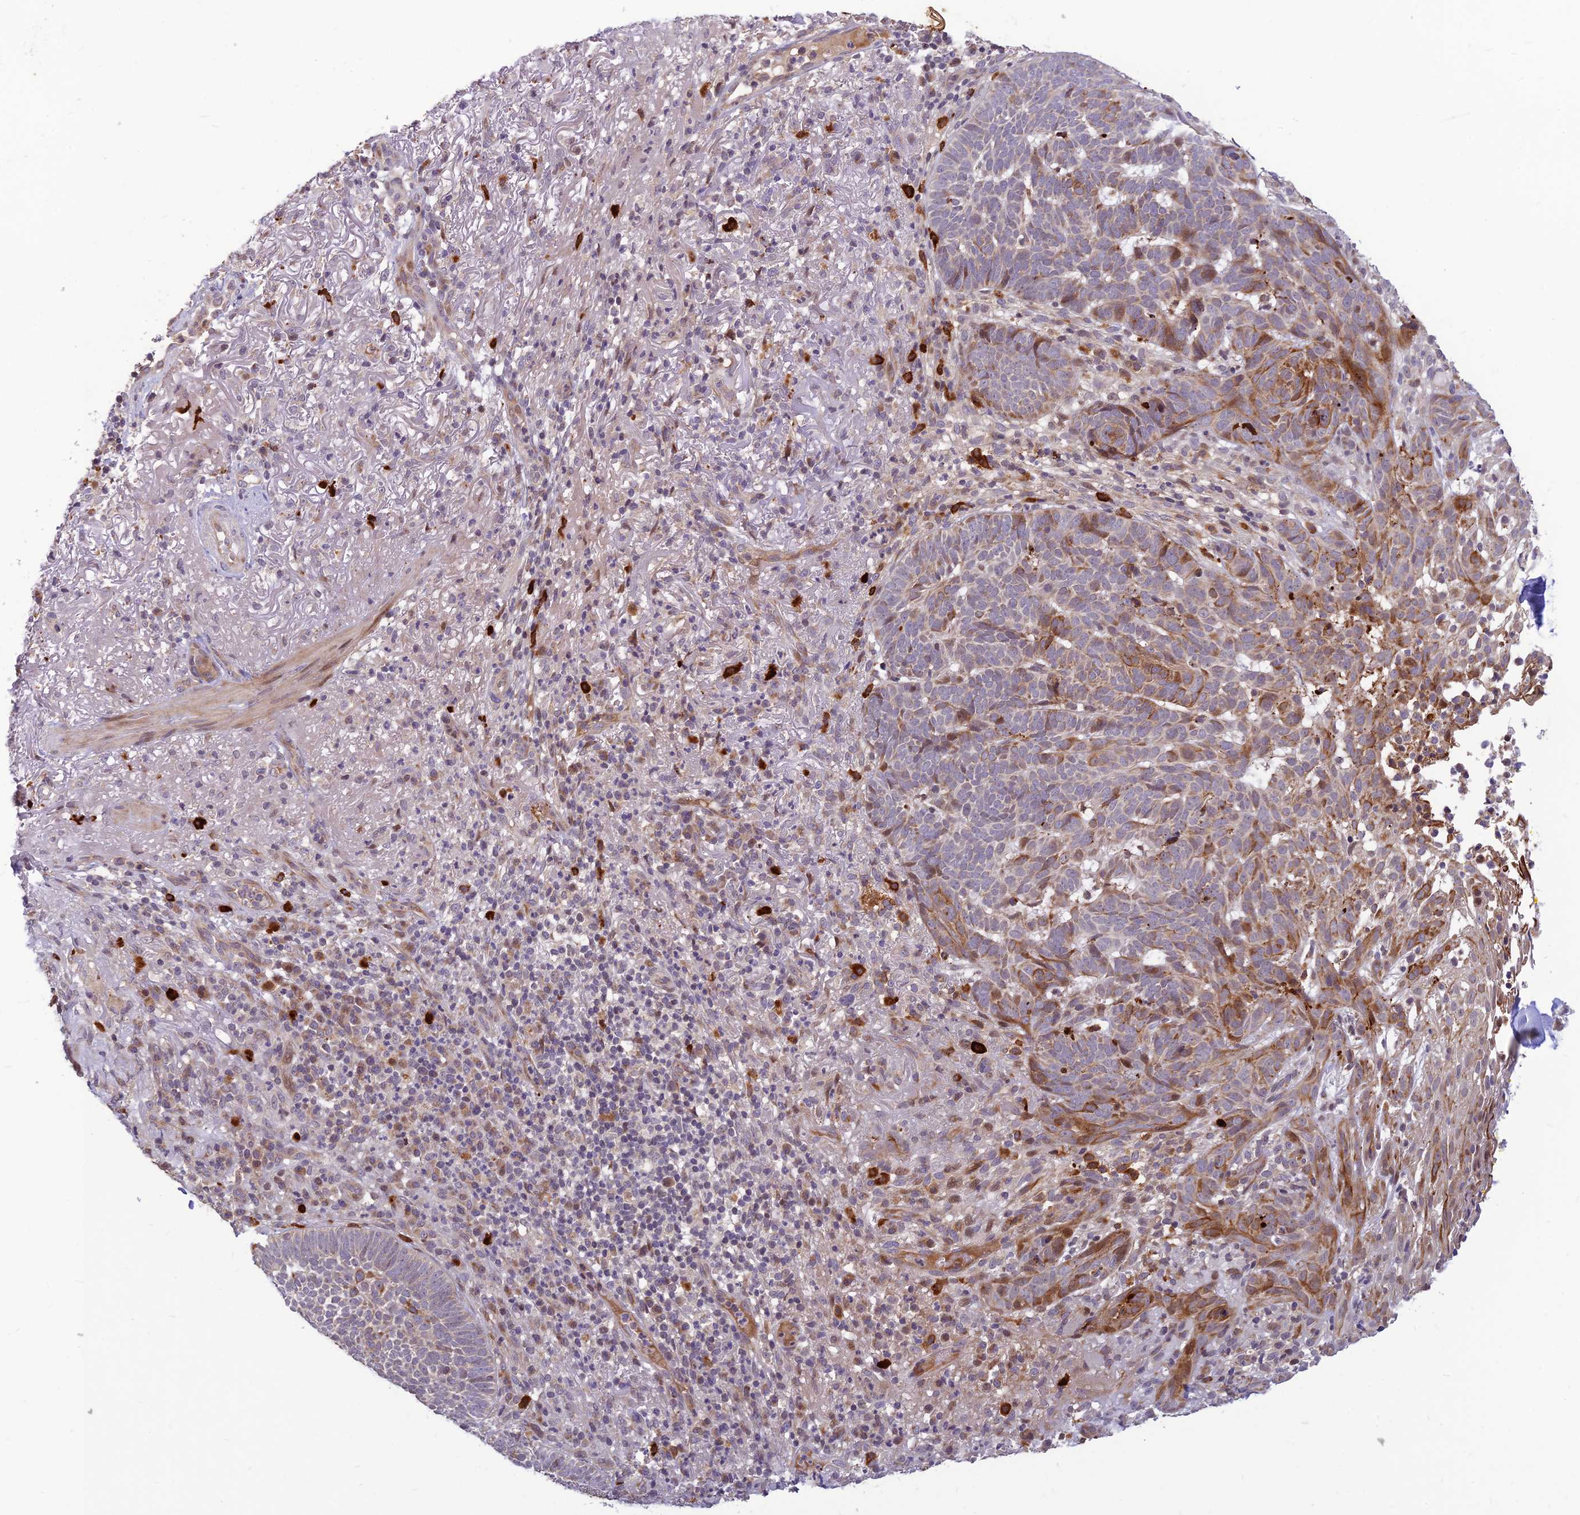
{"staining": {"intensity": "moderate", "quantity": "<25%", "location": "cytoplasmic/membranous"}, "tissue": "skin cancer", "cell_type": "Tumor cells", "image_type": "cancer", "snomed": [{"axis": "morphology", "description": "Basal cell carcinoma"}, {"axis": "topography", "description": "Skin"}], "caption": "High-power microscopy captured an IHC image of skin basal cell carcinoma, revealing moderate cytoplasmic/membranous staining in about <25% of tumor cells.", "gene": "ASPDH", "patient": {"sex": "female", "age": 78}}